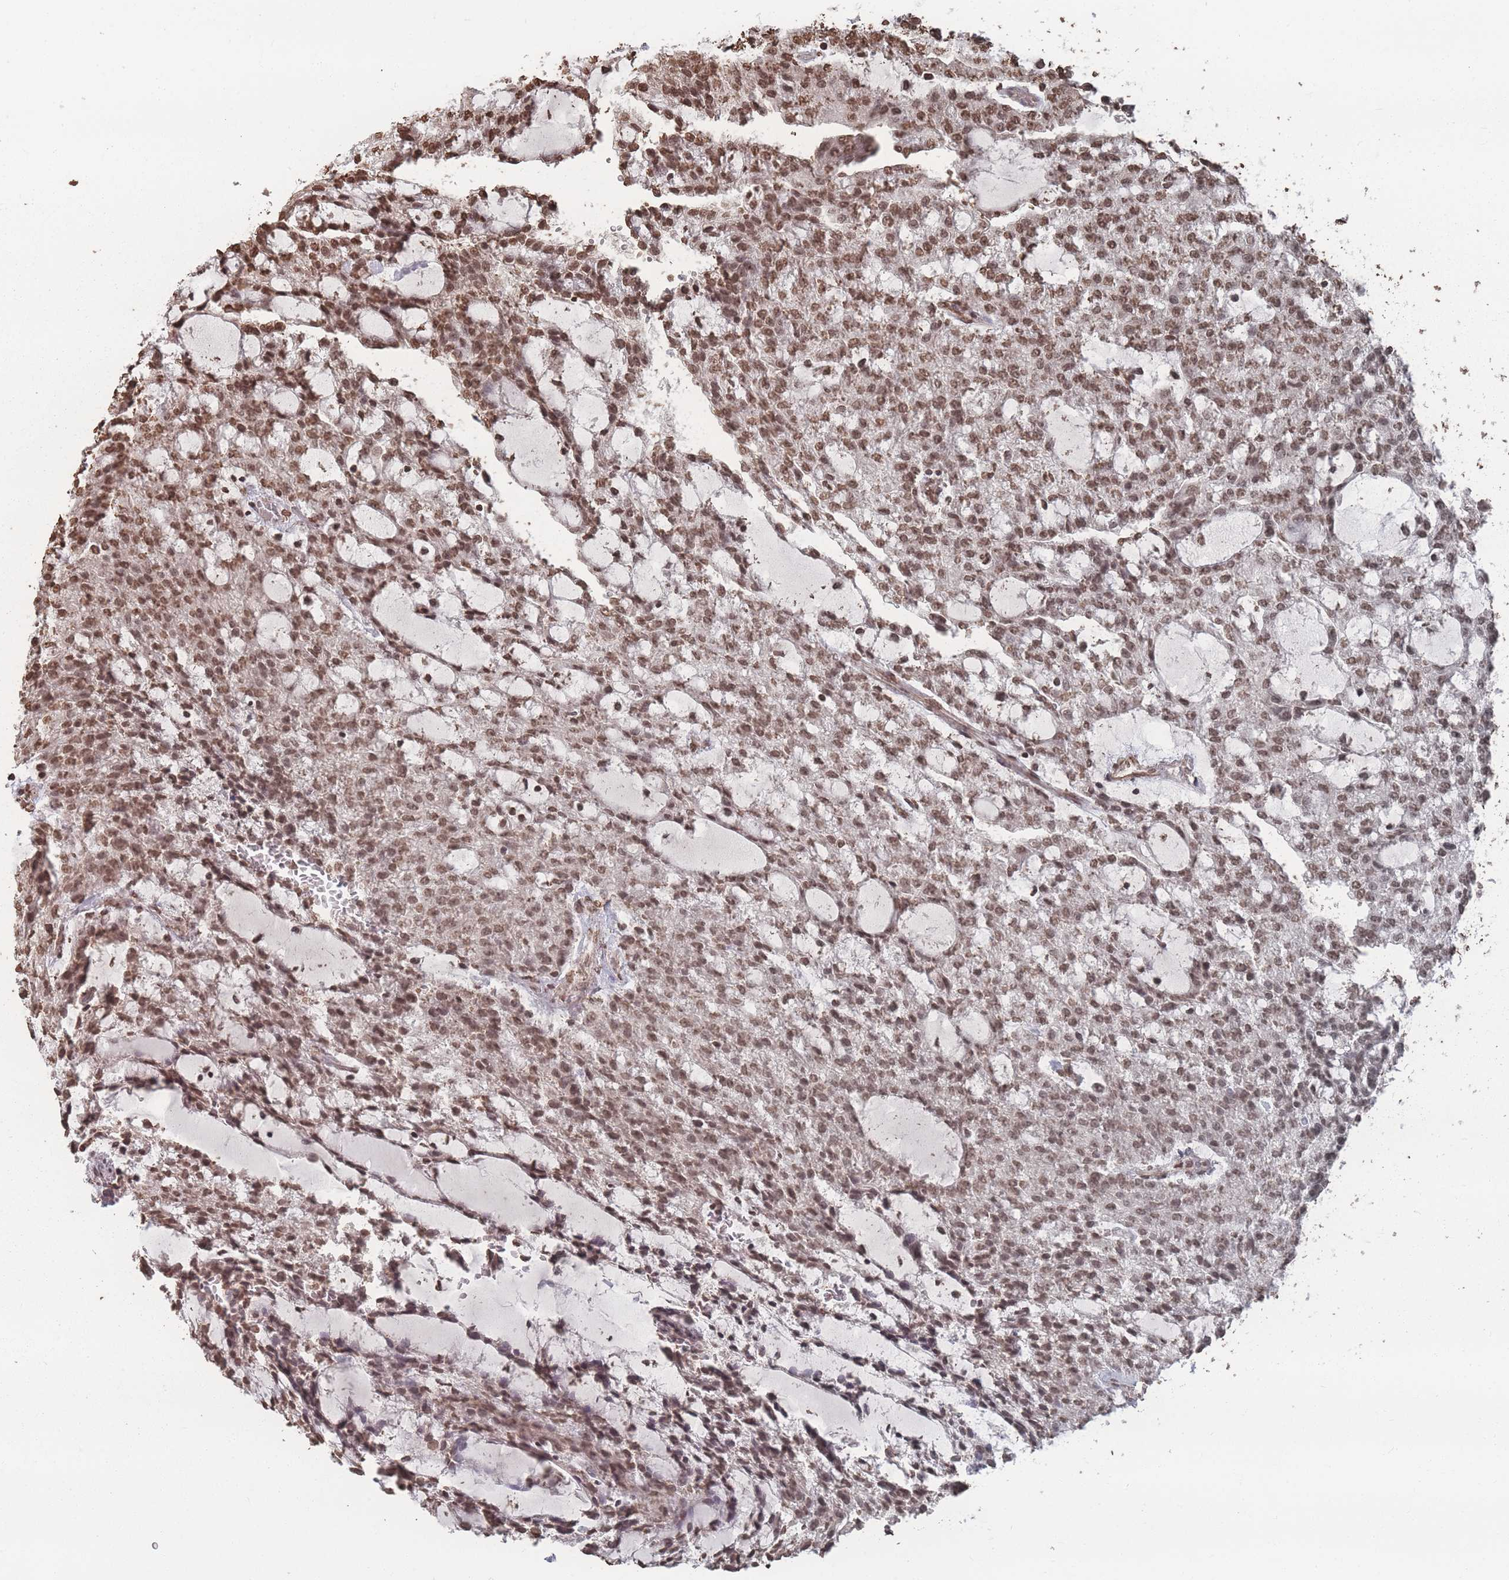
{"staining": {"intensity": "moderate", "quantity": ">75%", "location": "nuclear"}, "tissue": "renal cancer", "cell_type": "Tumor cells", "image_type": "cancer", "snomed": [{"axis": "morphology", "description": "Adenocarcinoma, NOS"}, {"axis": "topography", "description": "Kidney"}], "caption": "Renal cancer tissue demonstrates moderate nuclear staining in about >75% of tumor cells, visualized by immunohistochemistry. (DAB IHC with brightfield microscopy, high magnification).", "gene": "PLEKHG5", "patient": {"sex": "male", "age": 63}}